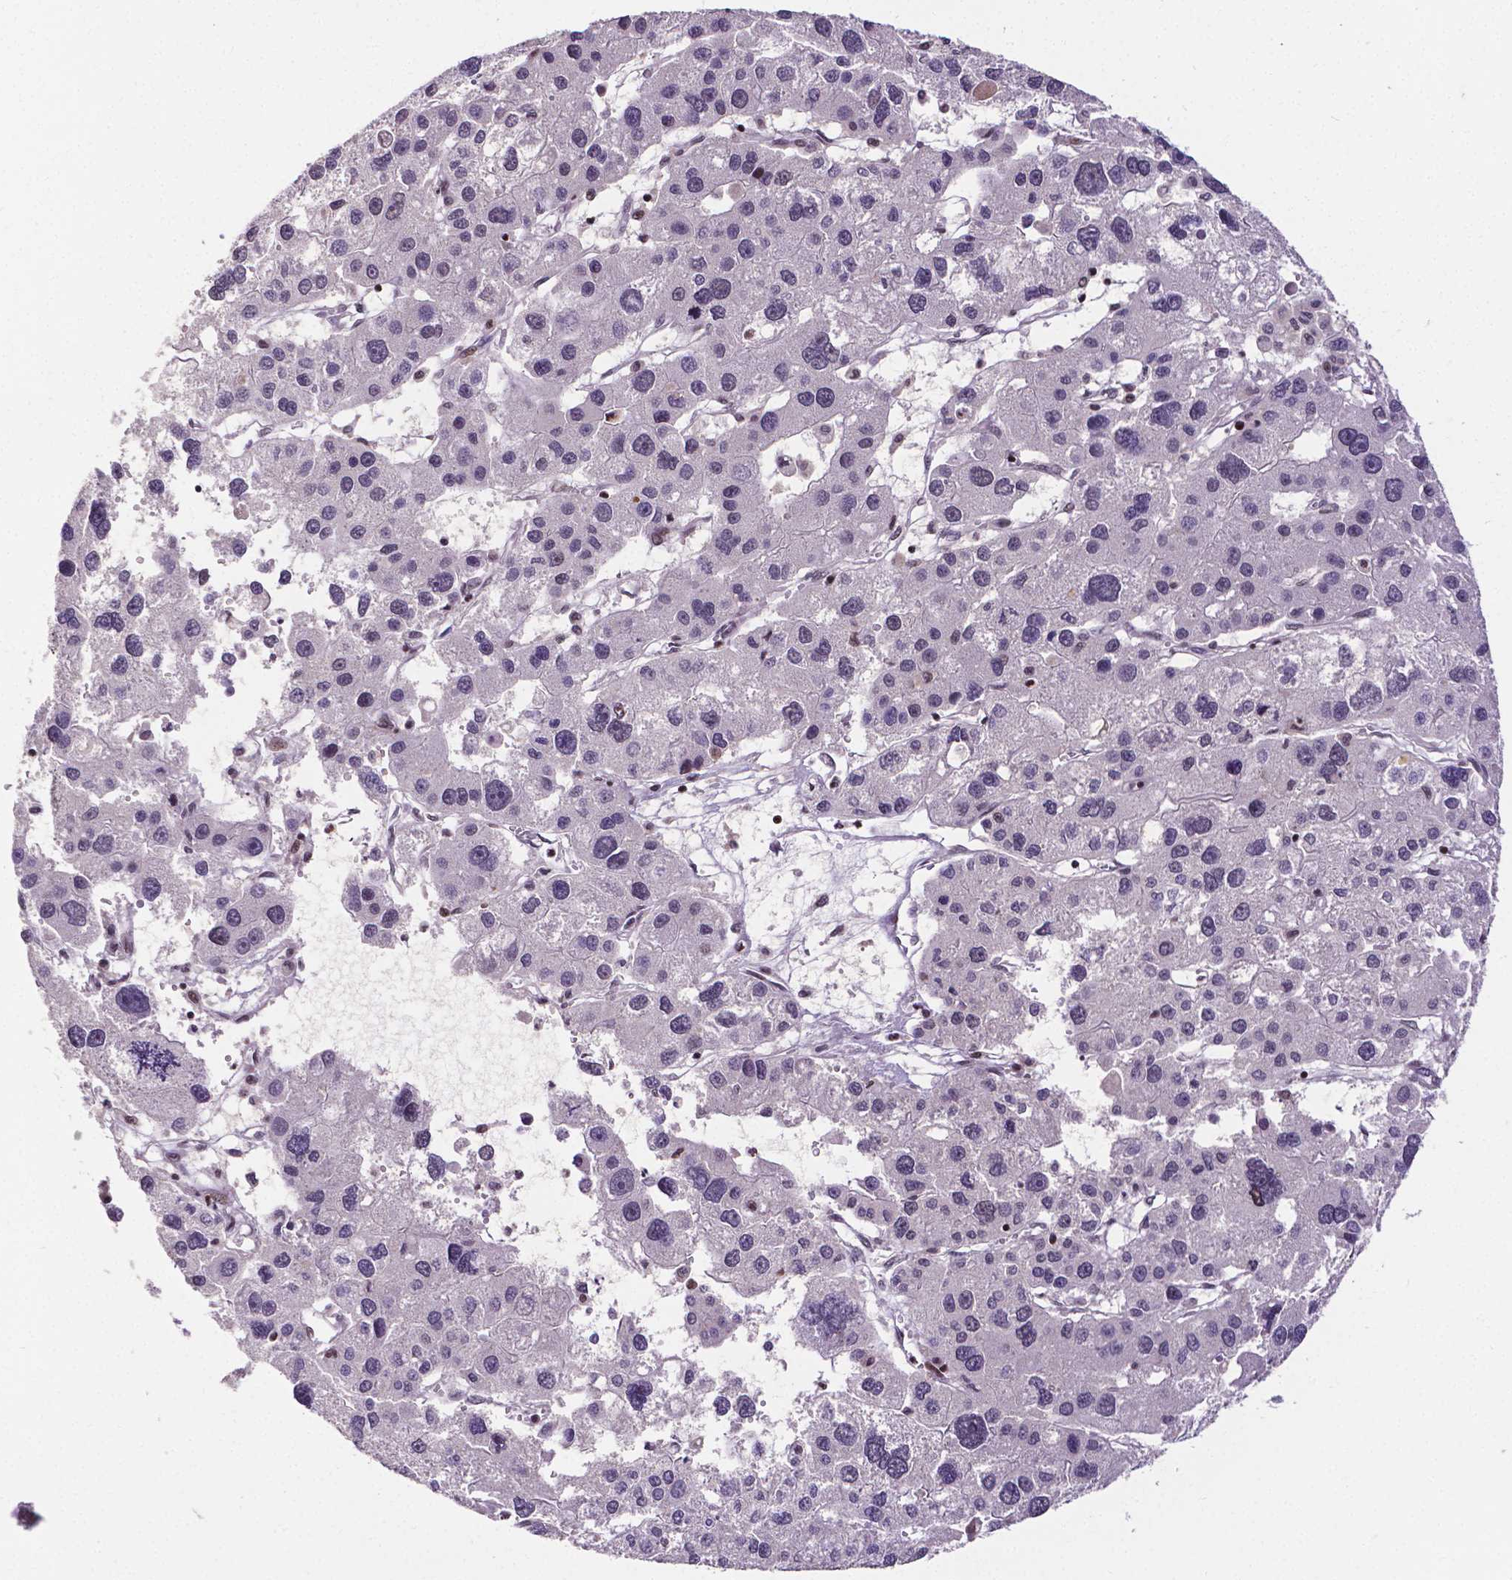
{"staining": {"intensity": "negative", "quantity": "none", "location": "none"}, "tissue": "liver cancer", "cell_type": "Tumor cells", "image_type": "cancer", "snomed": [{"axis": "morphology", "description": "Carcinoma, Hepatocellular, NOS"}, {"axis": "topography", "description": "Liver"}], "caption": "Immunohistochemistry (IHC) histopathology image of neoplastic tissue: human liver cancer stained with DAB (3,3'-diaminobenzidine) shows no significant protein positivity in tumor cells.", "gene": "CTCF", "patient": {"sex": "male", "age": 73}}